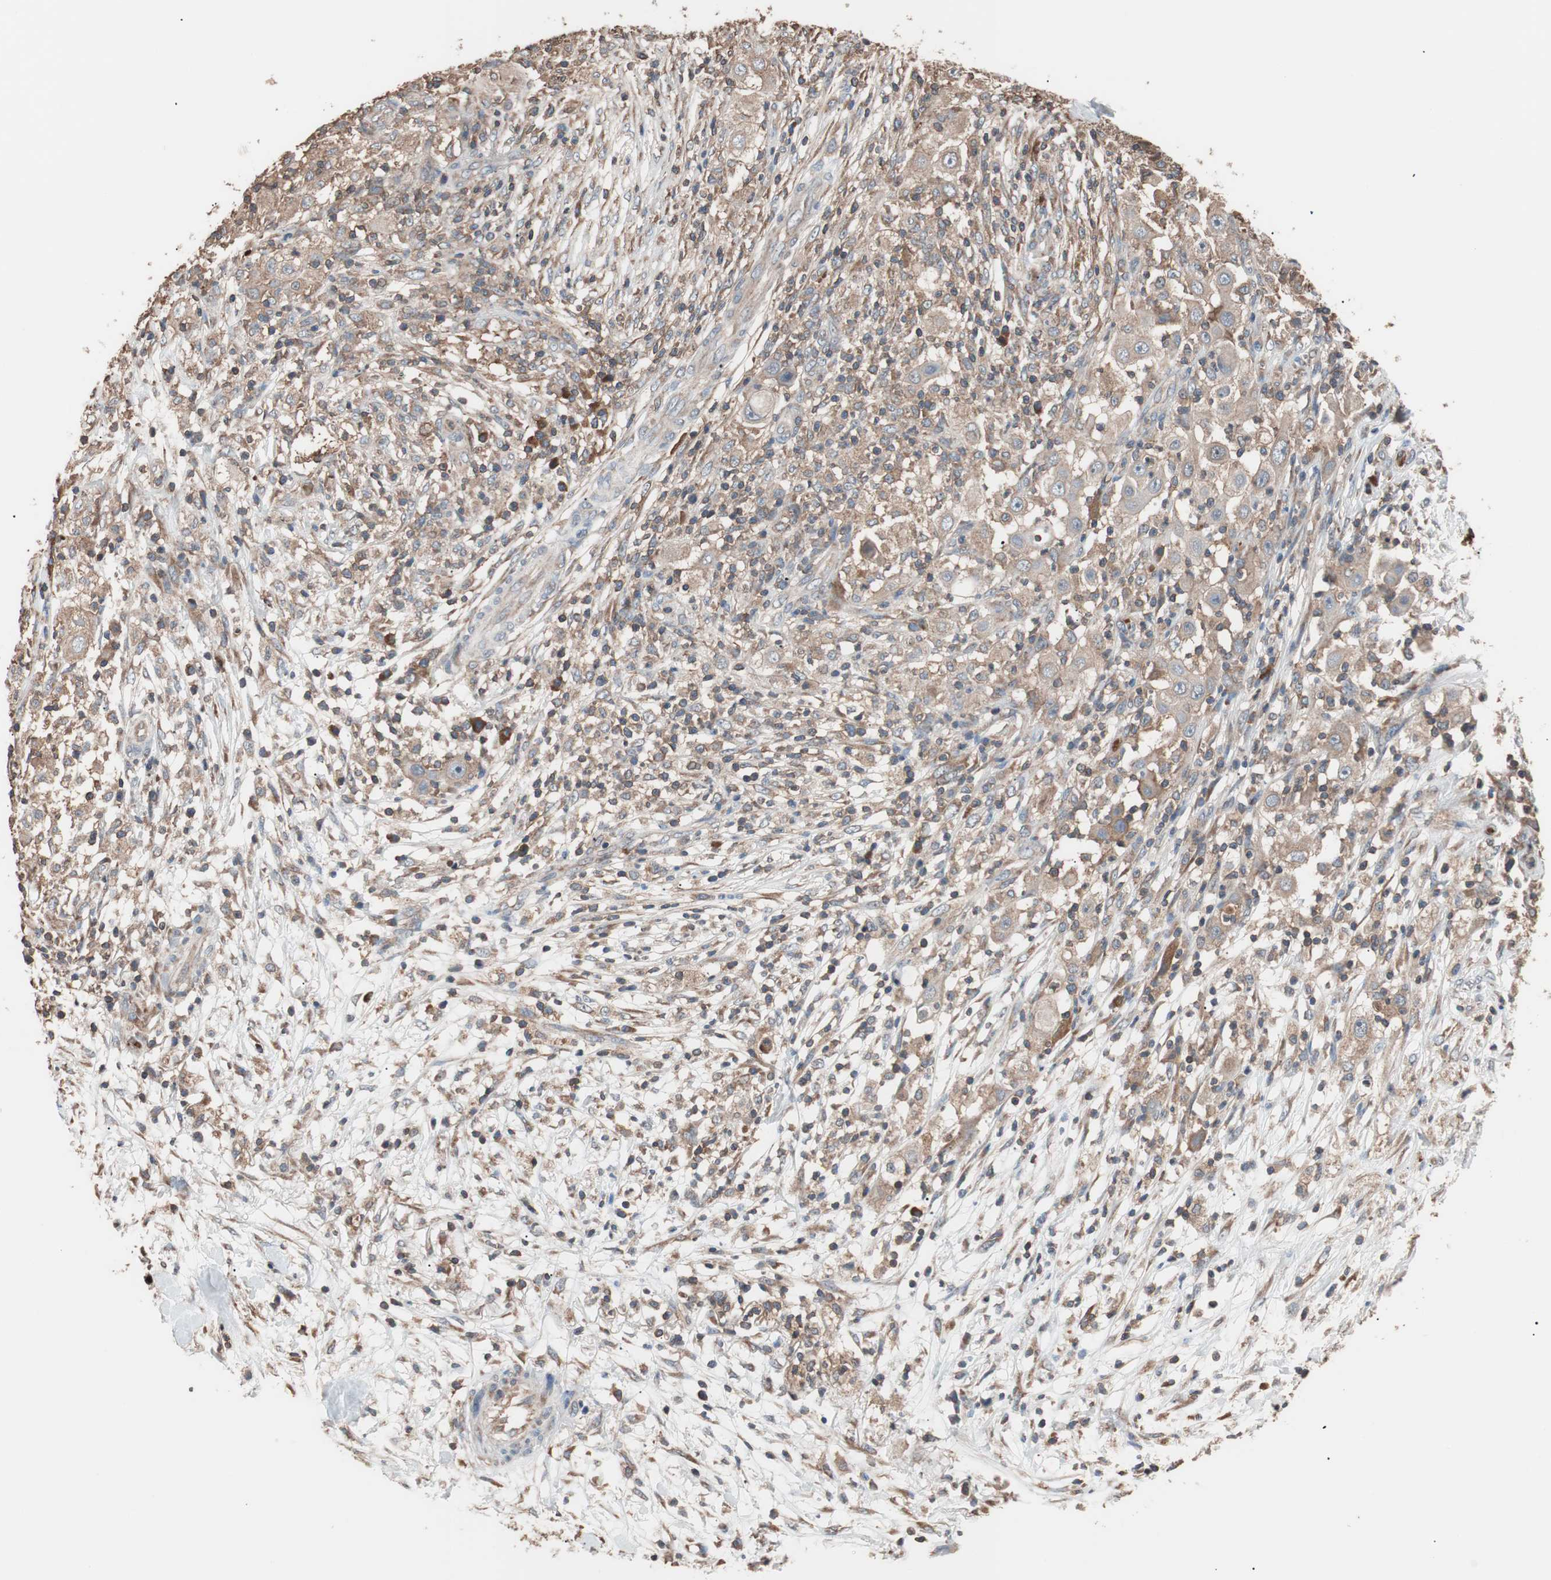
{"staining": {"intensity": "moderate", "quantity": ">75%", "location": "cytoplasmic/membranous"}, "tissue": "ovarian cancer", "cell_type": "Tumor cells", "image_type": "cancer", "snomed": [{"axis": "morphology", "description": "Carcinoma, endometroid"}, {"axis": "topography", "description": "Ovary"}], "caption": "Endometroid carcinoma (ovarian) stained with a protein marker displays moderate staining in tumor cells.", "gene": "GLYCTK", "patient": {"sex": "female", "age": 42}}